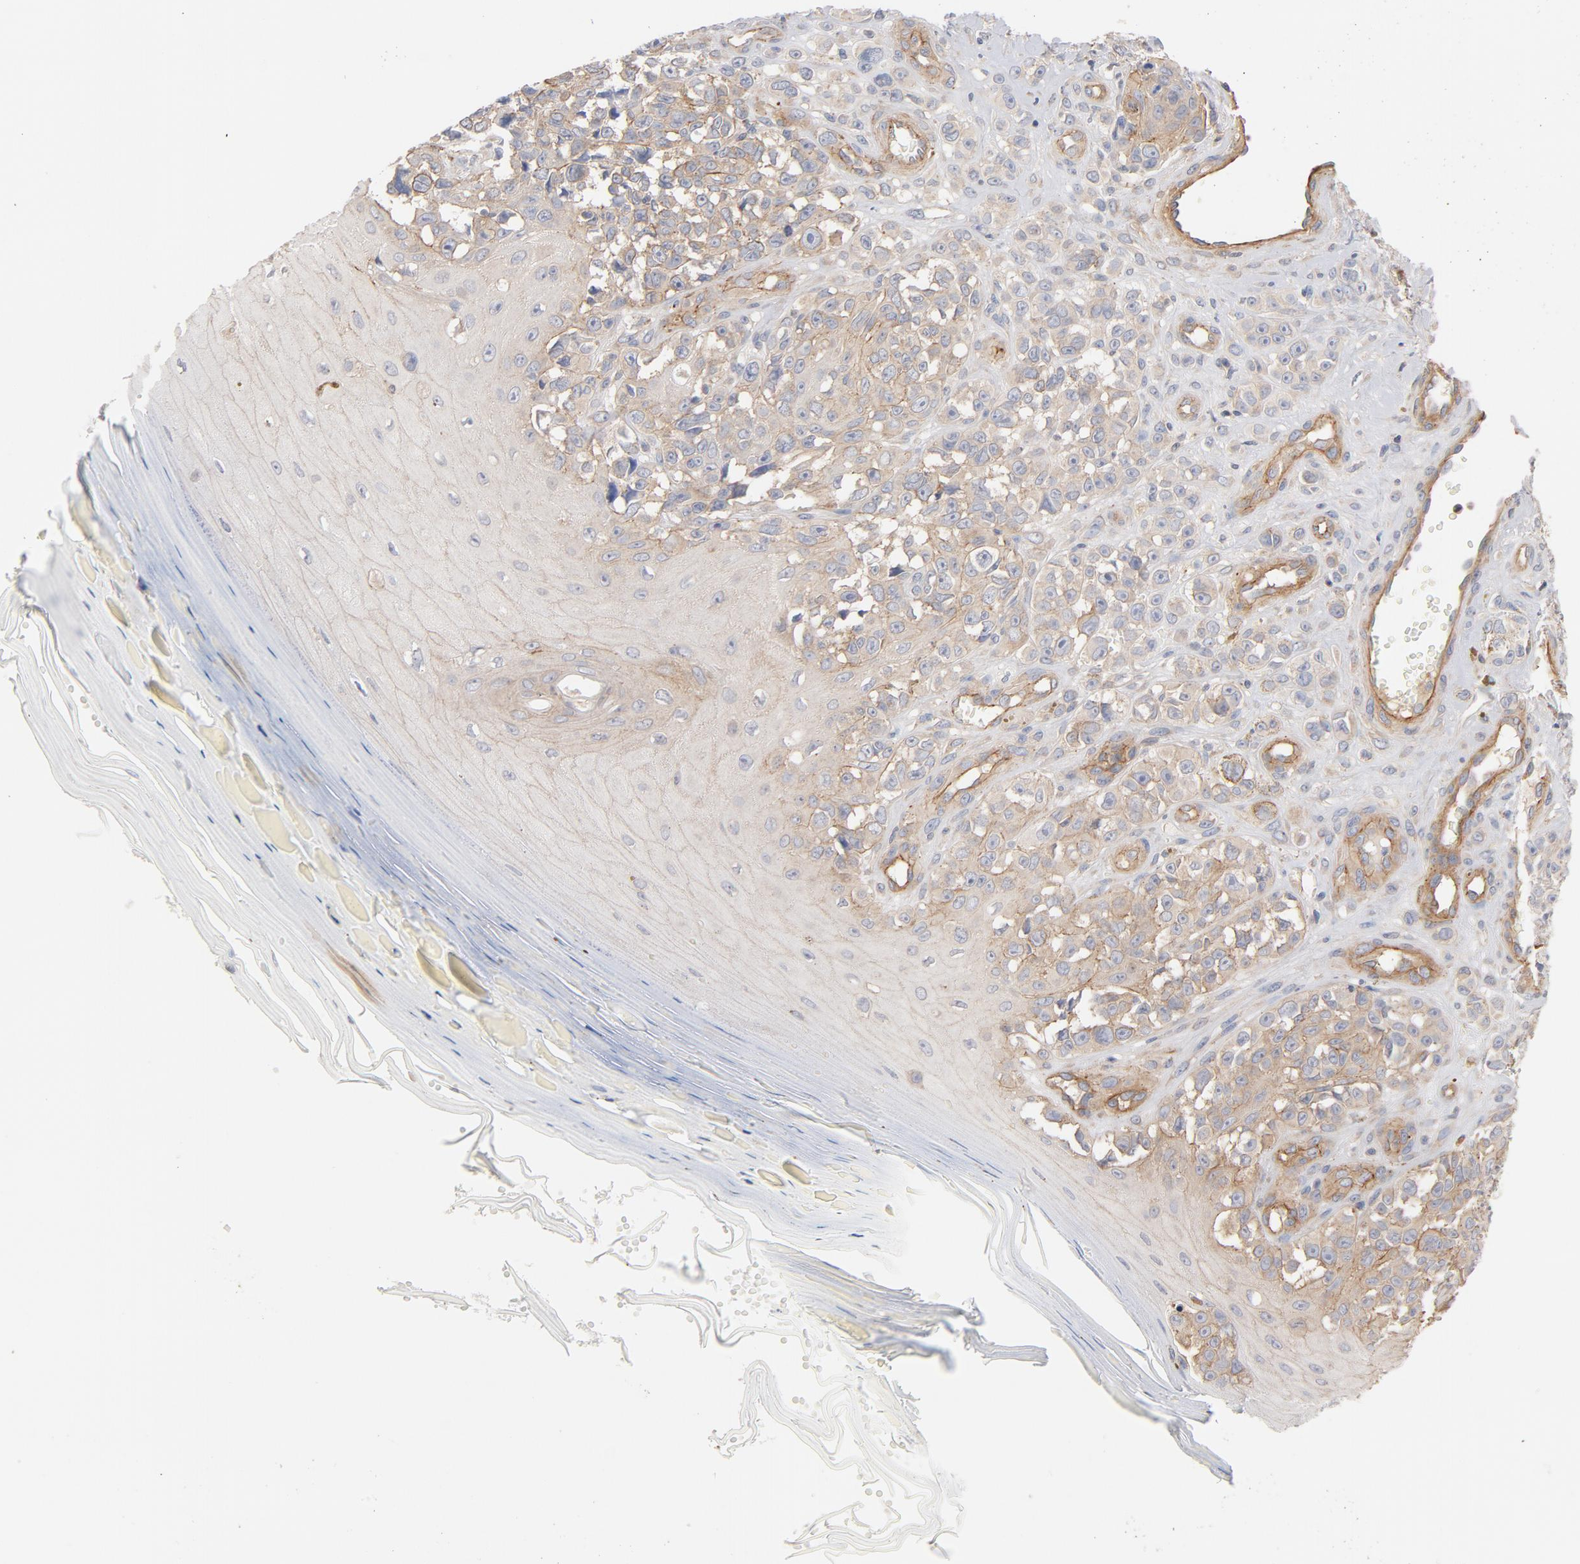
{"staining": {"intensity": "moderate", "quantity": ">75%", "location": "cytoplasmic/membranous"}, "tissue": "melanoma", "cell_type": "Tumor cells", "image_type": "cancer", "snomed": [{"axis": "morphology", "description": "Malignant melanoma, NOS"}, {"axis": "topography", "description": "Skin"}], "caption": "Tumor cells show medium levels of moderate cytoplasmic/membranous positivity in approximately >75% of cells in malignant melanoma.", "gene": "STRN3", "patient": {"sex": "female", "age": 82}}